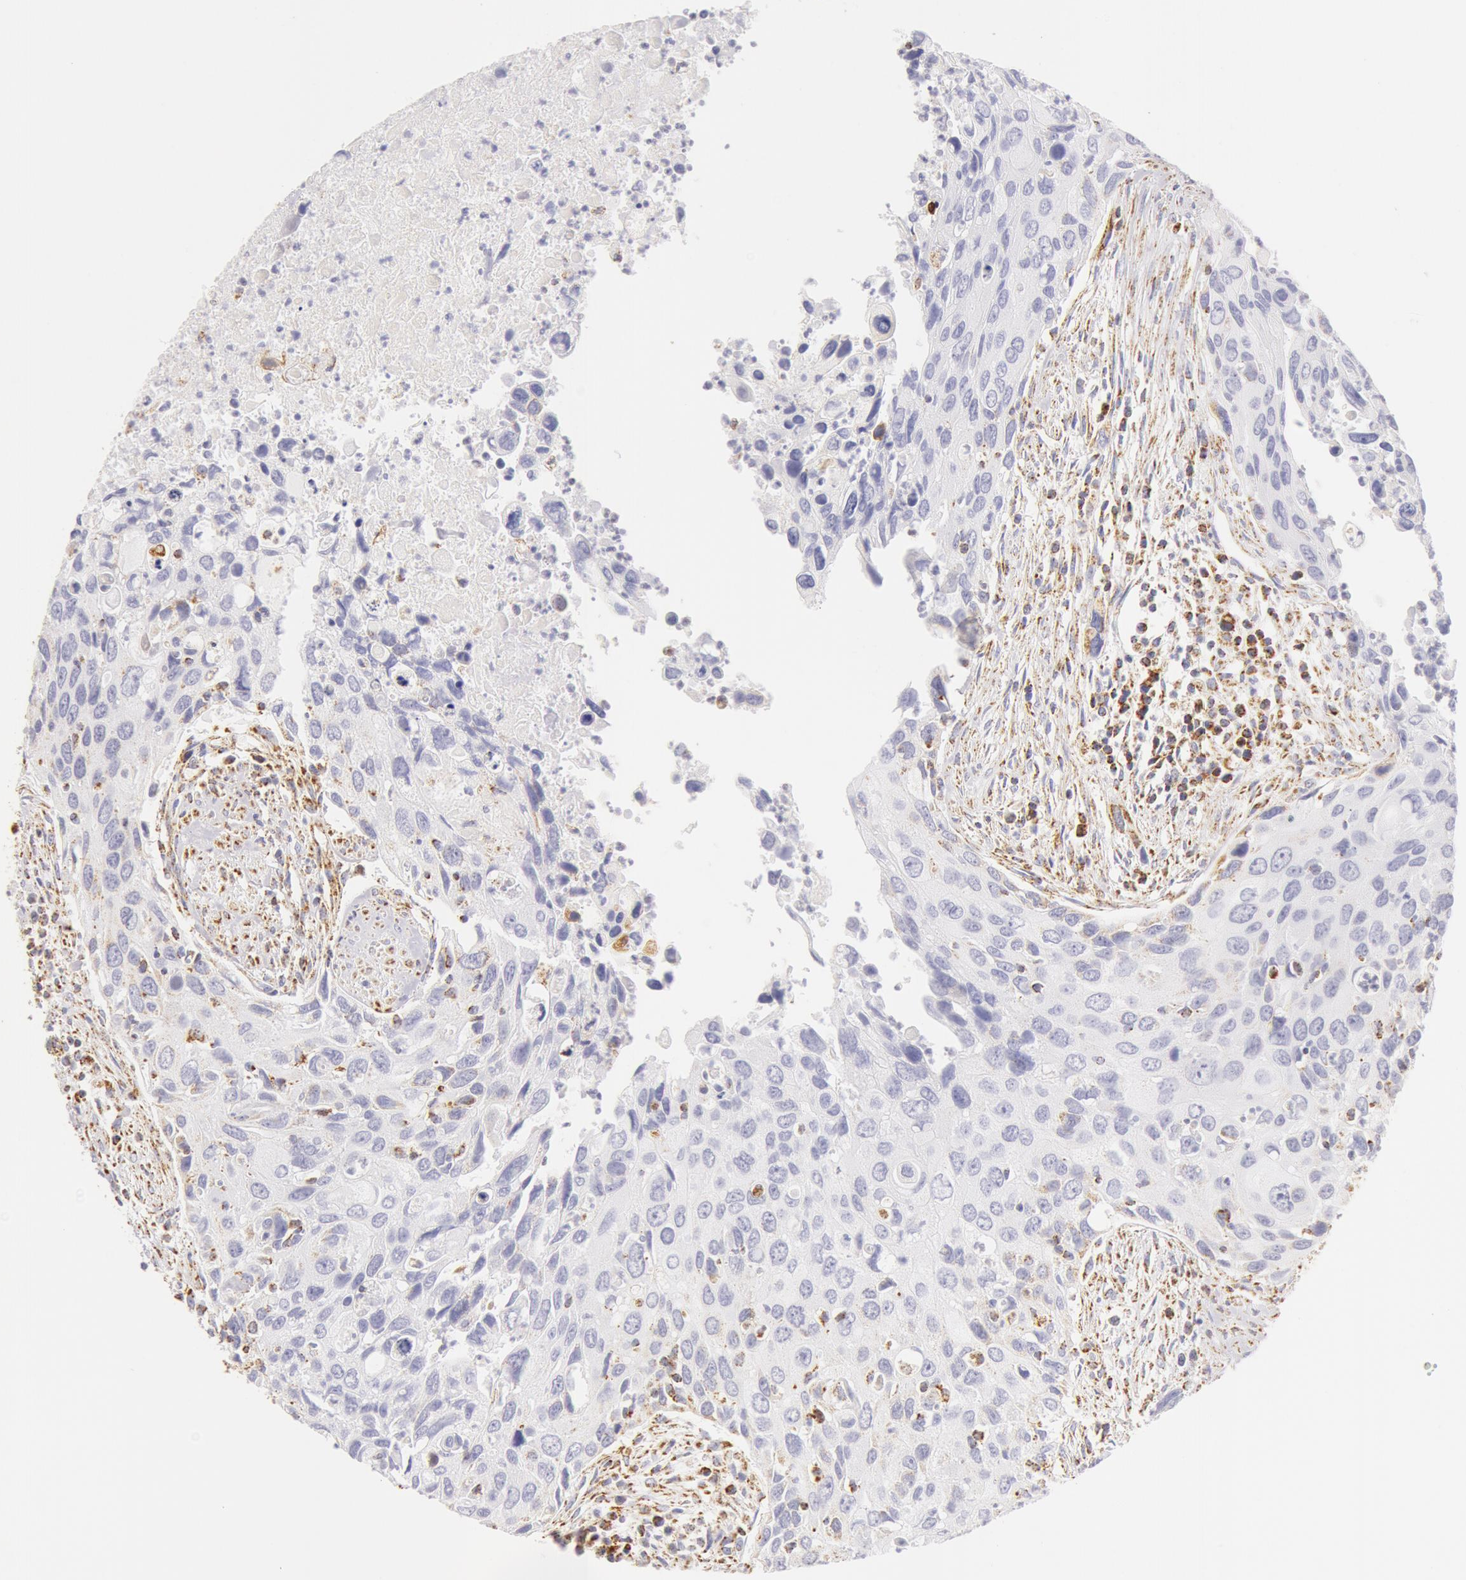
{"staining": {"intensity": "moderate", "quantity": "<25%", "location": "cytoplasmic/membranous"}, "tissue": "urothelial cancer", "cell_type": "Tumor cells", "image_type": "cancer", "snomed": [{"axis": "morphology", "description": "Urothelial carcinoma, High grade"}, {"axis": "topography", "description": "Urinary bladder"}], "caption": "Immunohistochemistry (IHC) photomicrograph of urothelial cancer stained for a protein (brown), which shows low levels of moderate cytoplasmic/membranous positivity in approximately <25% of tumor cells.", "gene": "ATP5F1B", "patient": {"sex": "male", "age": 71}}